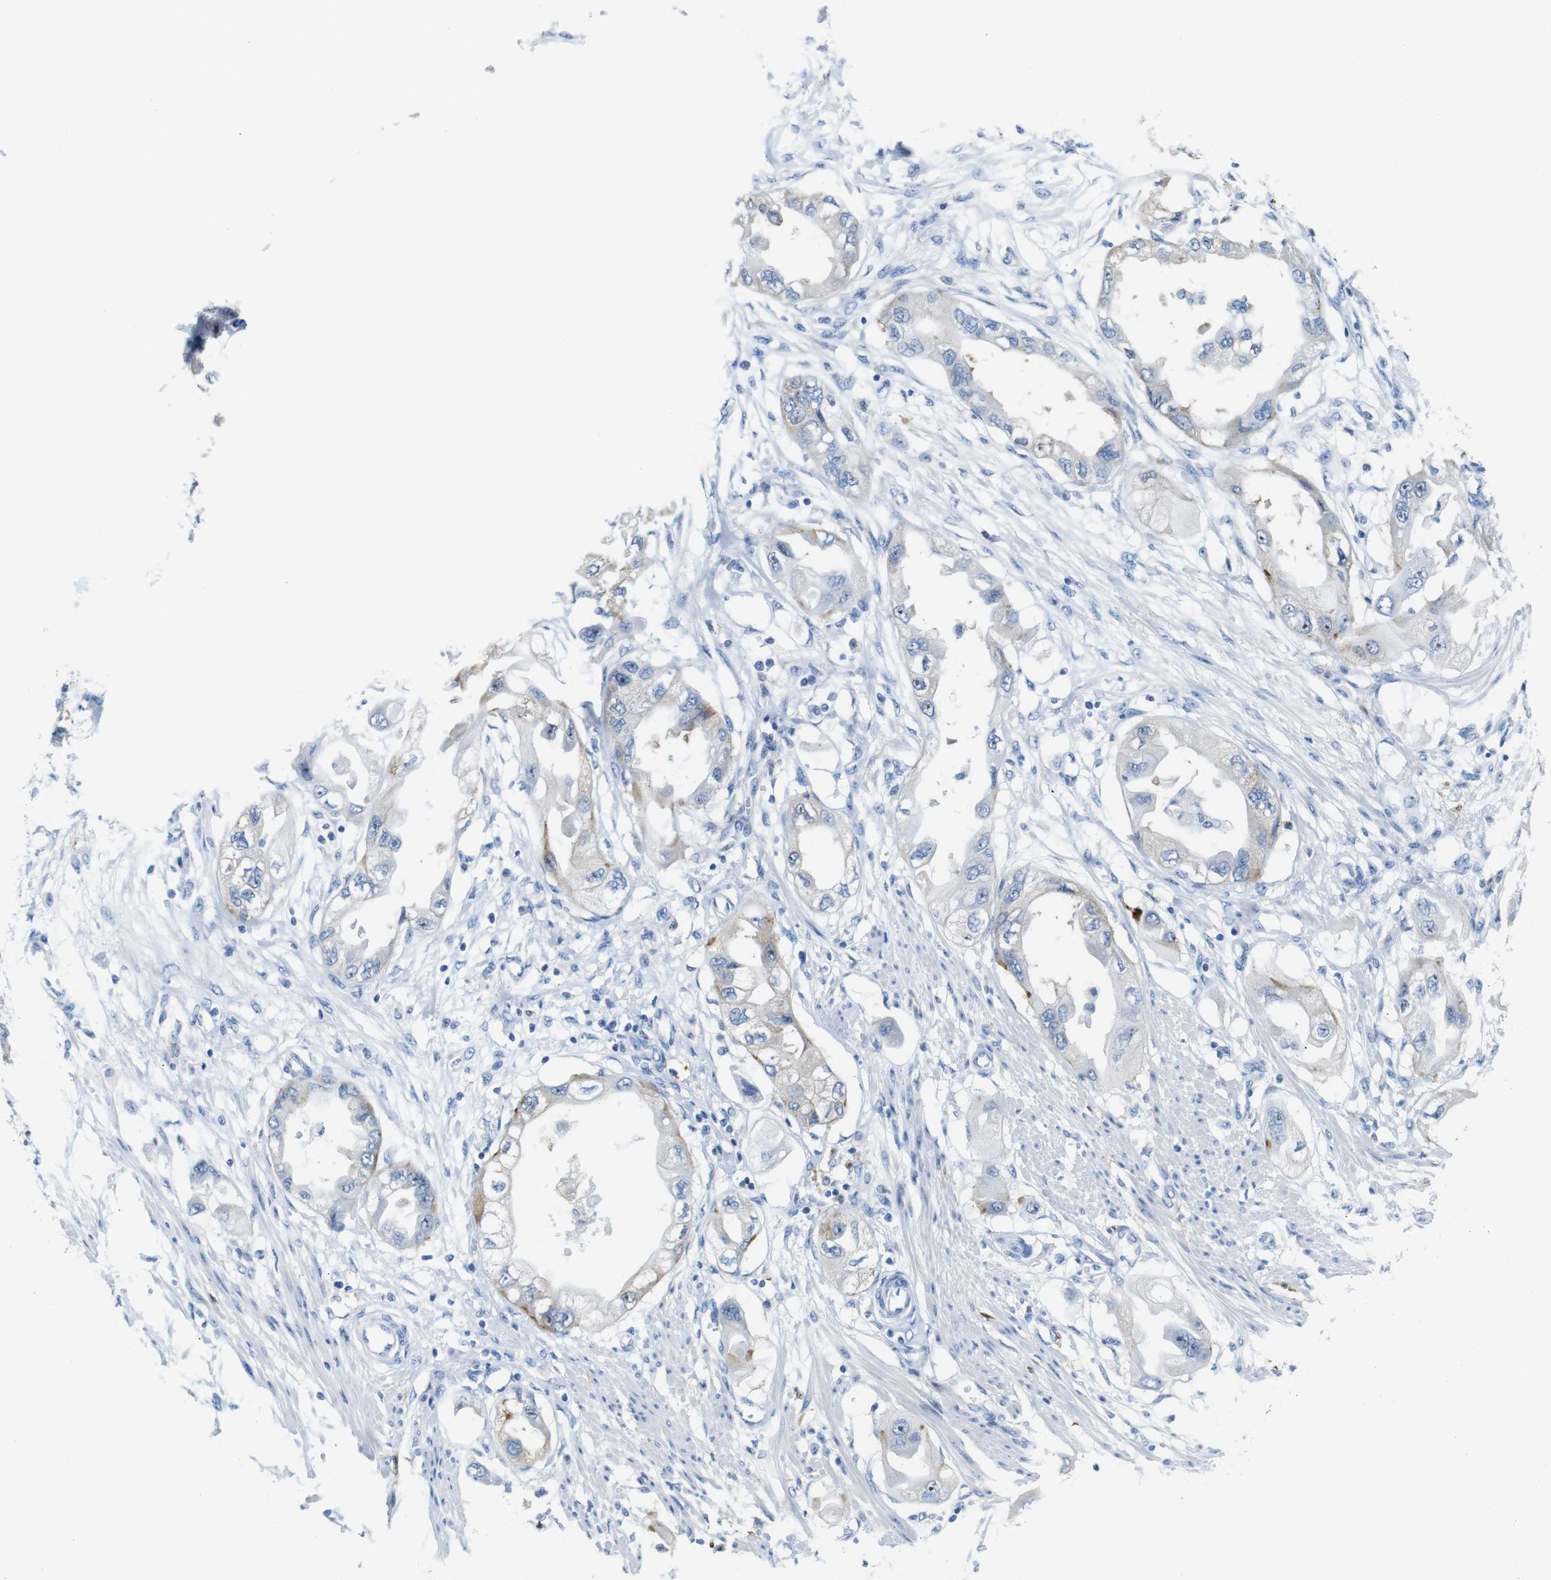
{"staining": {"intensity": "negative", "quantity": "none", "location": "none"}, "tissue": "endometrial cancer", "cell_type": "Tumor cells", "image_type": "cancer", "snomed": [{"axis": "morphology", "description": "Adenocarcinoma, NOS"}, {"axis": "topography", "description": "Endometrium"}], "caption": "Immunohistochemistry micrograph of neoplastic tissue: human endometrial cancer stained with DAB (3,3'-diaminobenzidine) demonstrates no significant protein staining in tumor cells.", "gene": "C1orf210", "patient": {"sex": "female", "age": 67}}